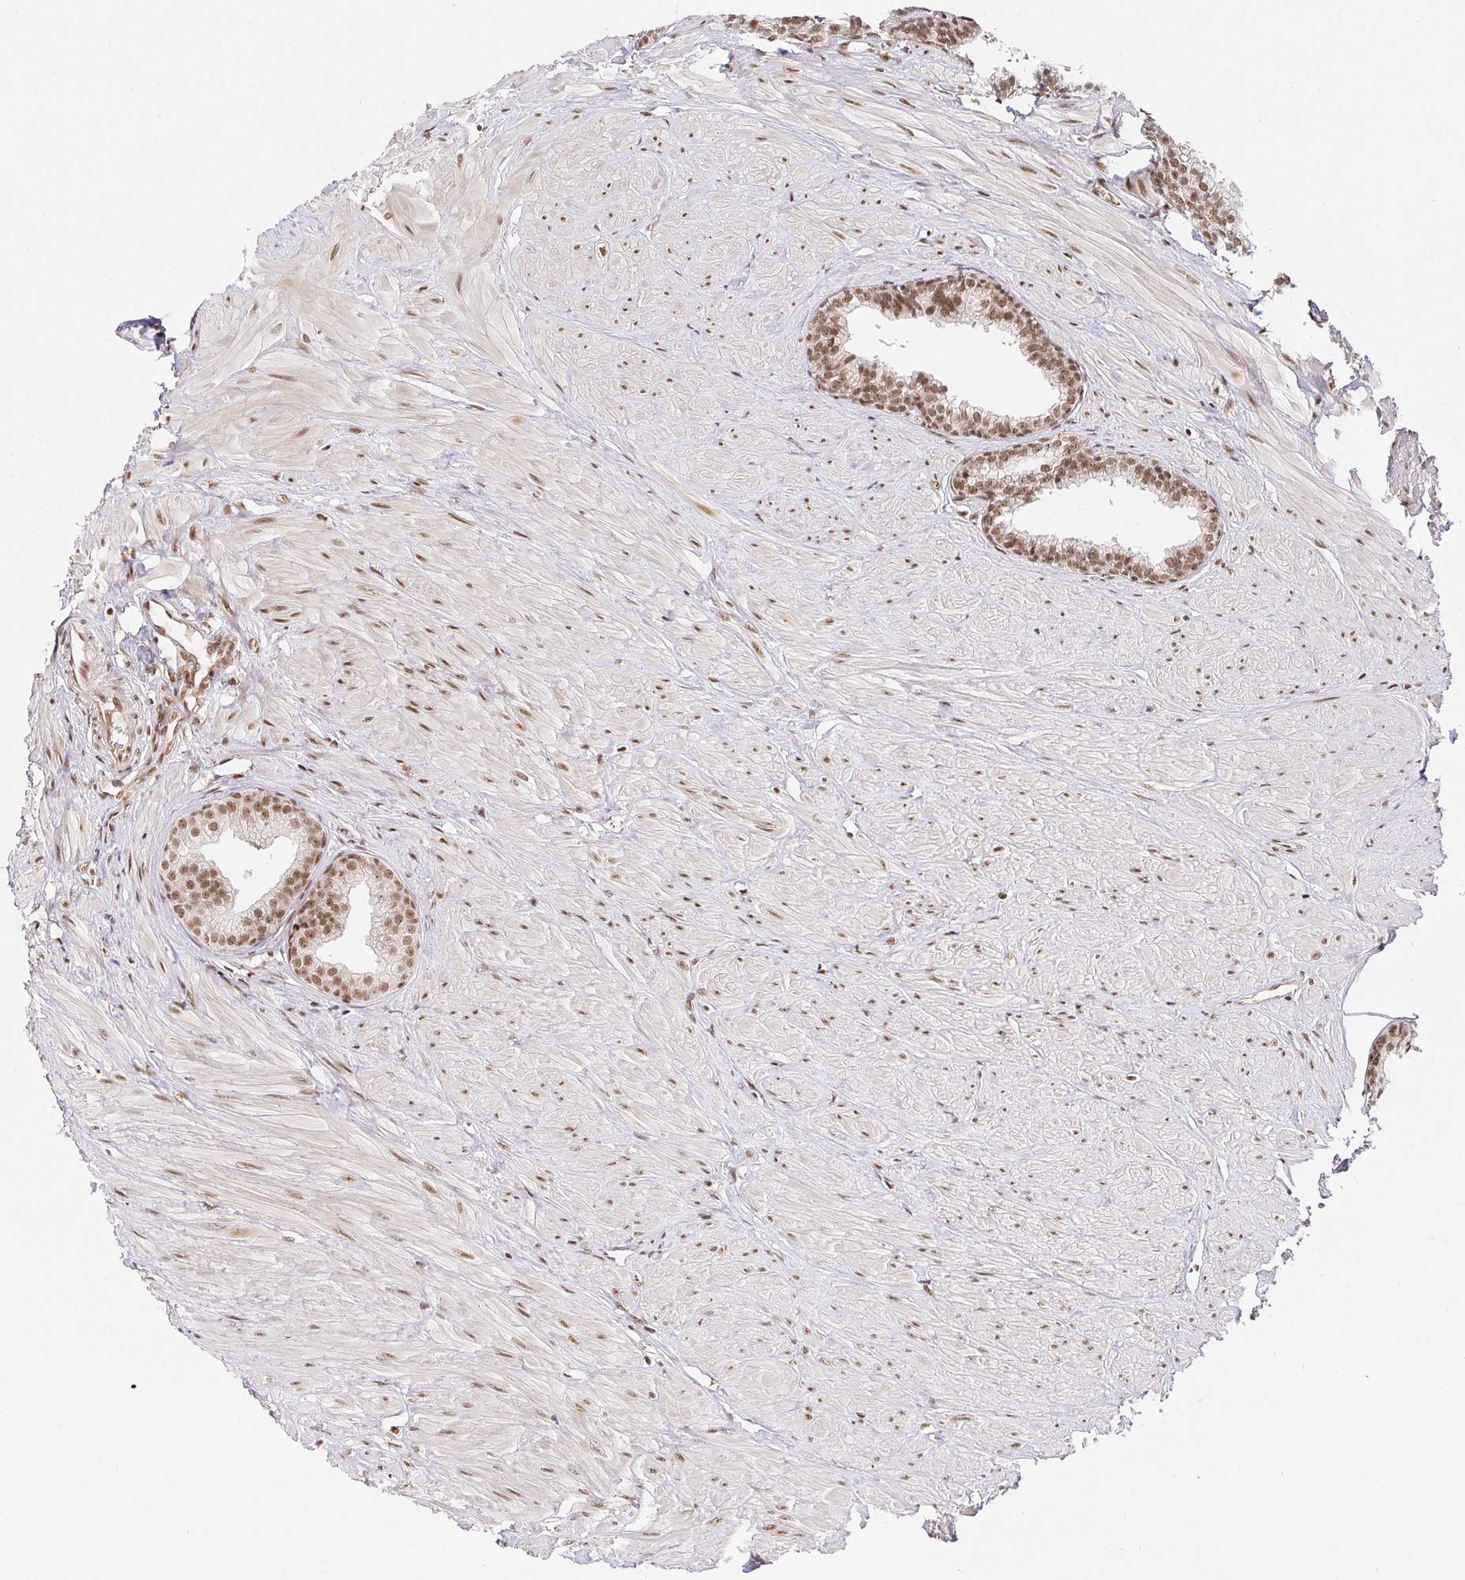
{"staining": {"intensity": "moderate", "quantity": "25%-75%", "location": "nuclear"}, "tissue": "prostate", "cell_type": "Glandular cells", "image_type": "normal", "snomed": [{"axis": "morphology", "description": "Normal tissue, NOS"}, {"axis": "topography", "description": "Prostate"}, {"axis": "topography", "description": "Peripheral nerve tissue"}], "caption": "IHC image of benign prostate: prostate stained using IHC demonstrates medium levels of moderate protein expression localized specifically in the nuclear of glandular cells, appearing as a nuclear brown color.", "gene": "USF1", "patient": {"sex": "male", "age": 55}}